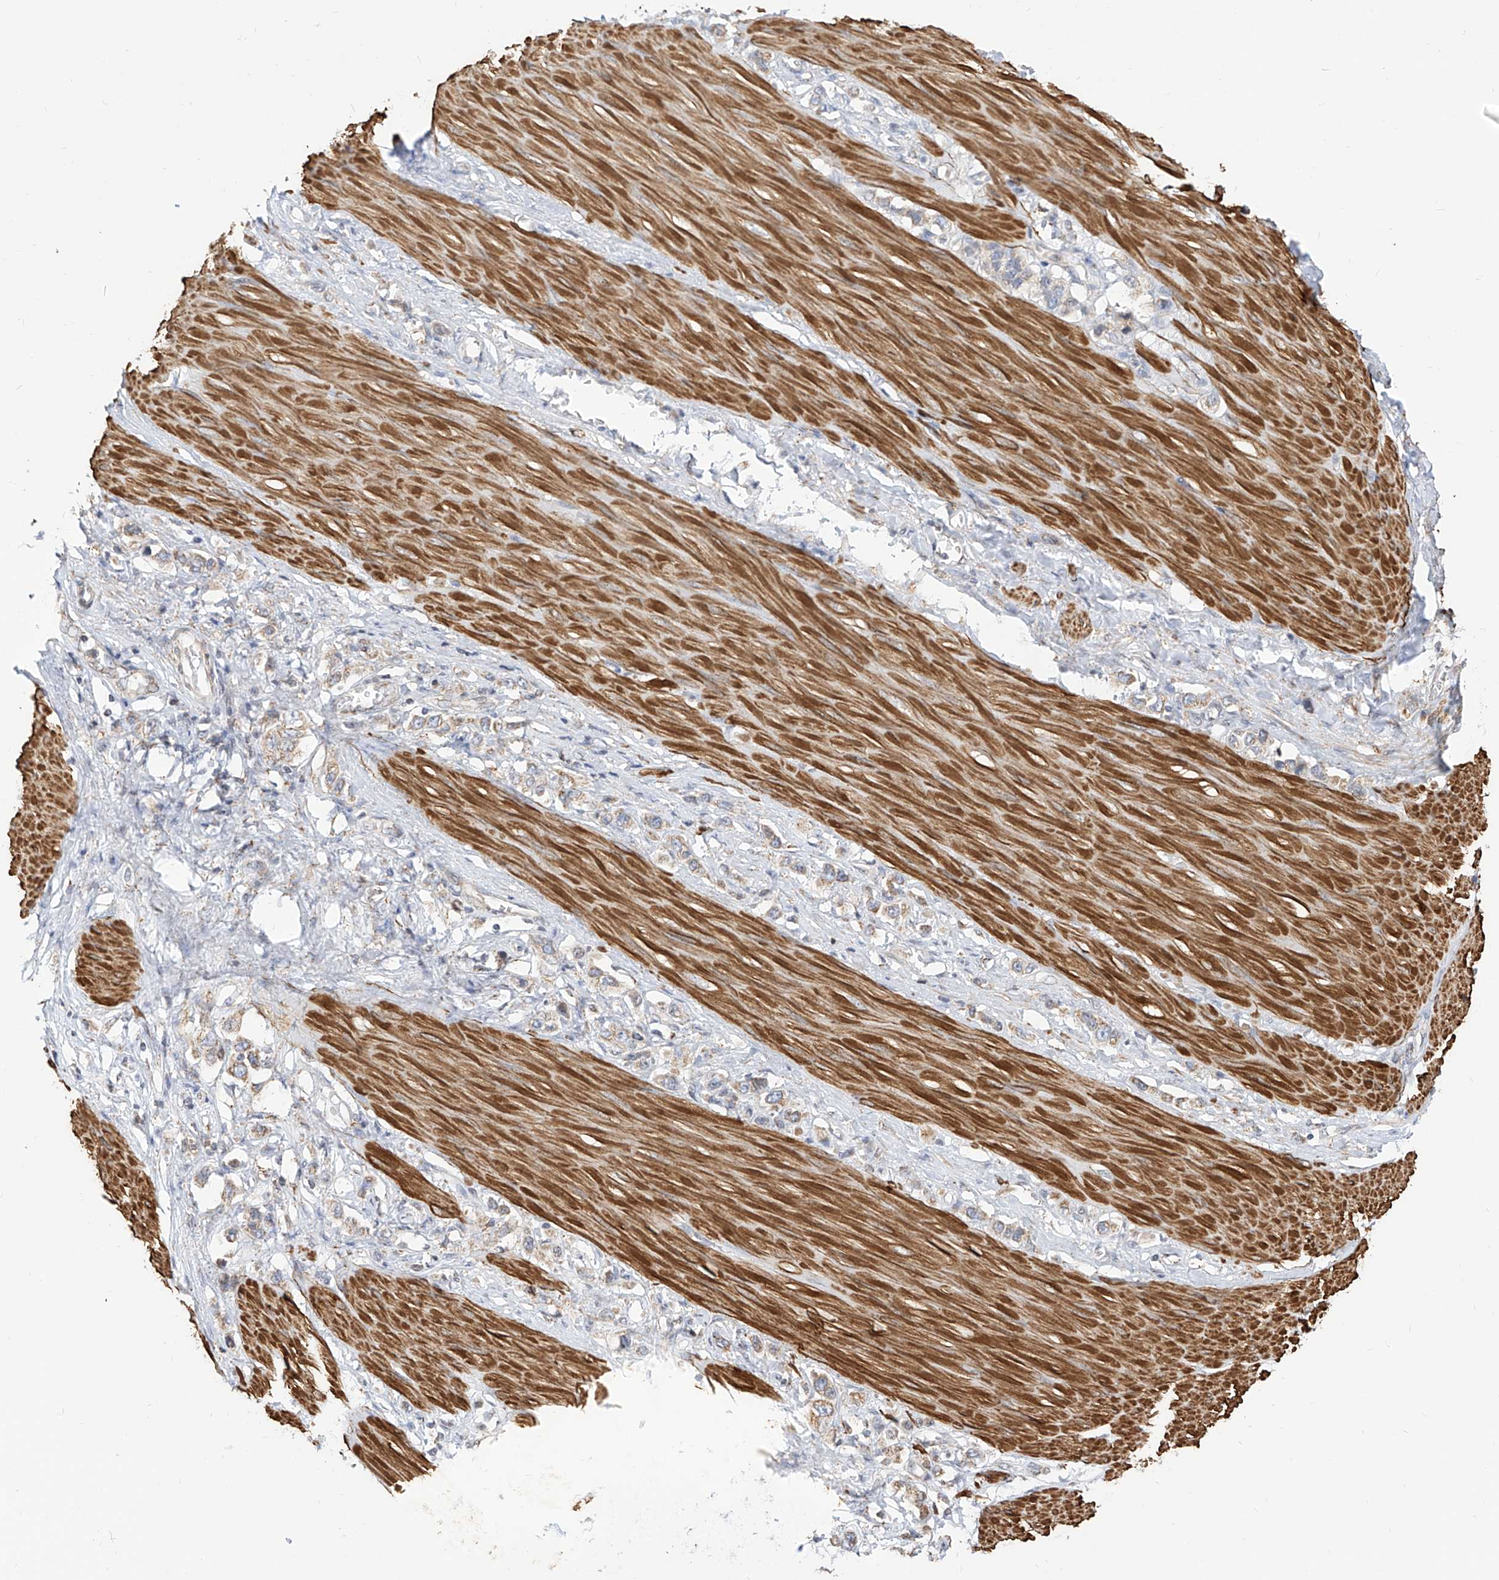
{"staining": {"intensity": "weak", "quantity": "25%-75%", "location": "cytoplasmic/membranous"}, "tissue": "stomach cancer", "cell_type": "Tumor cells", "image_type": "cancer", "snomed": [{"axis": "morphology", "description": "Adenocarcinoma, NOS"}, {"axis": "topography", "description": "Stomach"}], "caption": "Protein expression analysis of adenocarcinoma (stomach) demonstrates weak cytoplasmic/membranous staining in approximately 25%-75% of tumor cells. (brown staining indicates protein expression, while blue staining denotes nuclei).", "gene": "TTLL8", "patient": {"sex": "female", "age": 65}}